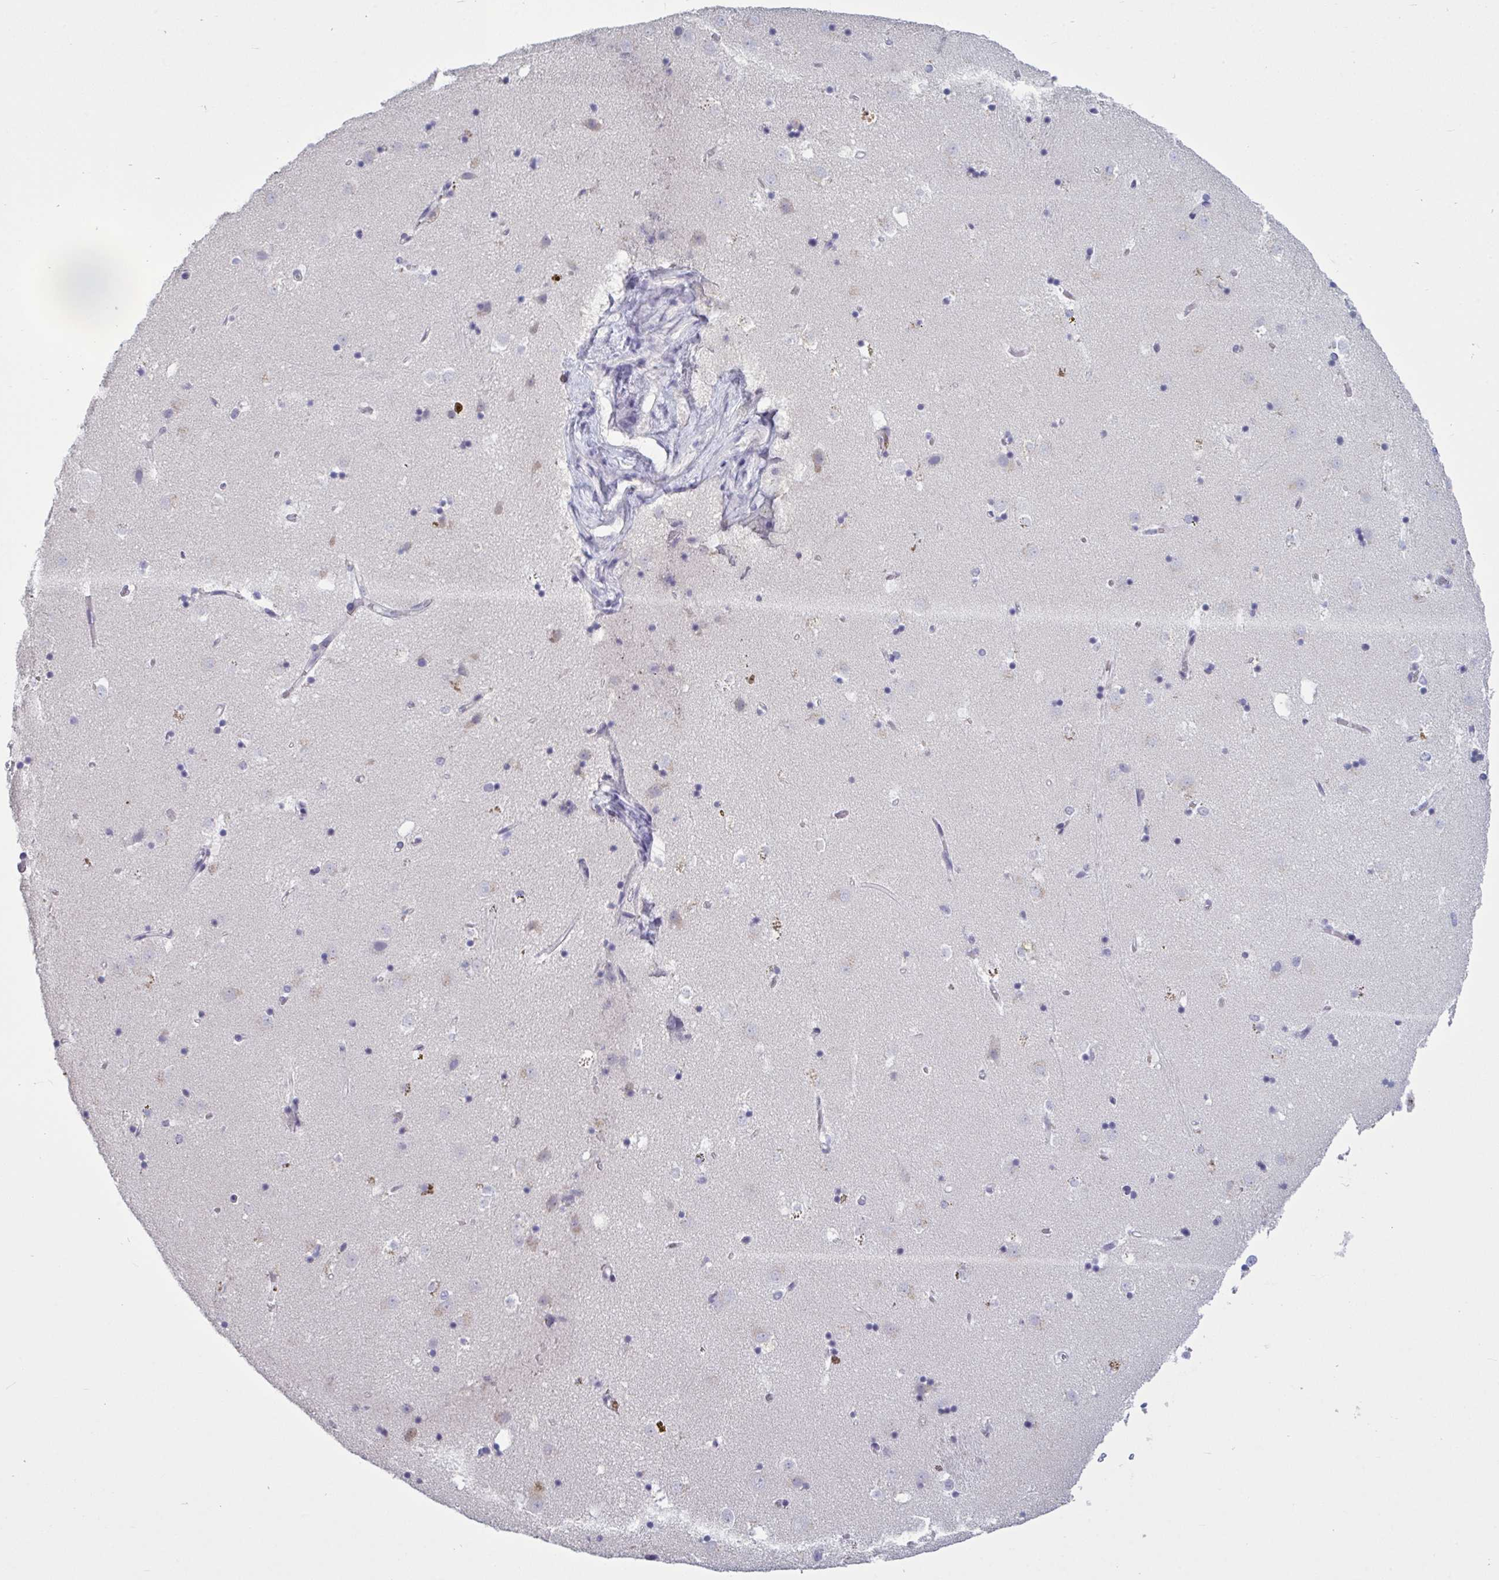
{"staining": {"intensity": "negative", "quantity": "none", "location": "none"}, "tissue": "caudate", "cell_type": "Glial cells", "image_type": "normal", "snomed": [{"axis": "morphology", "description": "Normal tissue, NOS"}, {"axis": "topography", "description": "Lateral ventricle wall"}], "caption": "This is an immunohistochemistry micrograph of normal human caudate. There is no expression in glial cells.", "gene": "NDUFC2", "patient": {"sex": "male", "age": 58}}